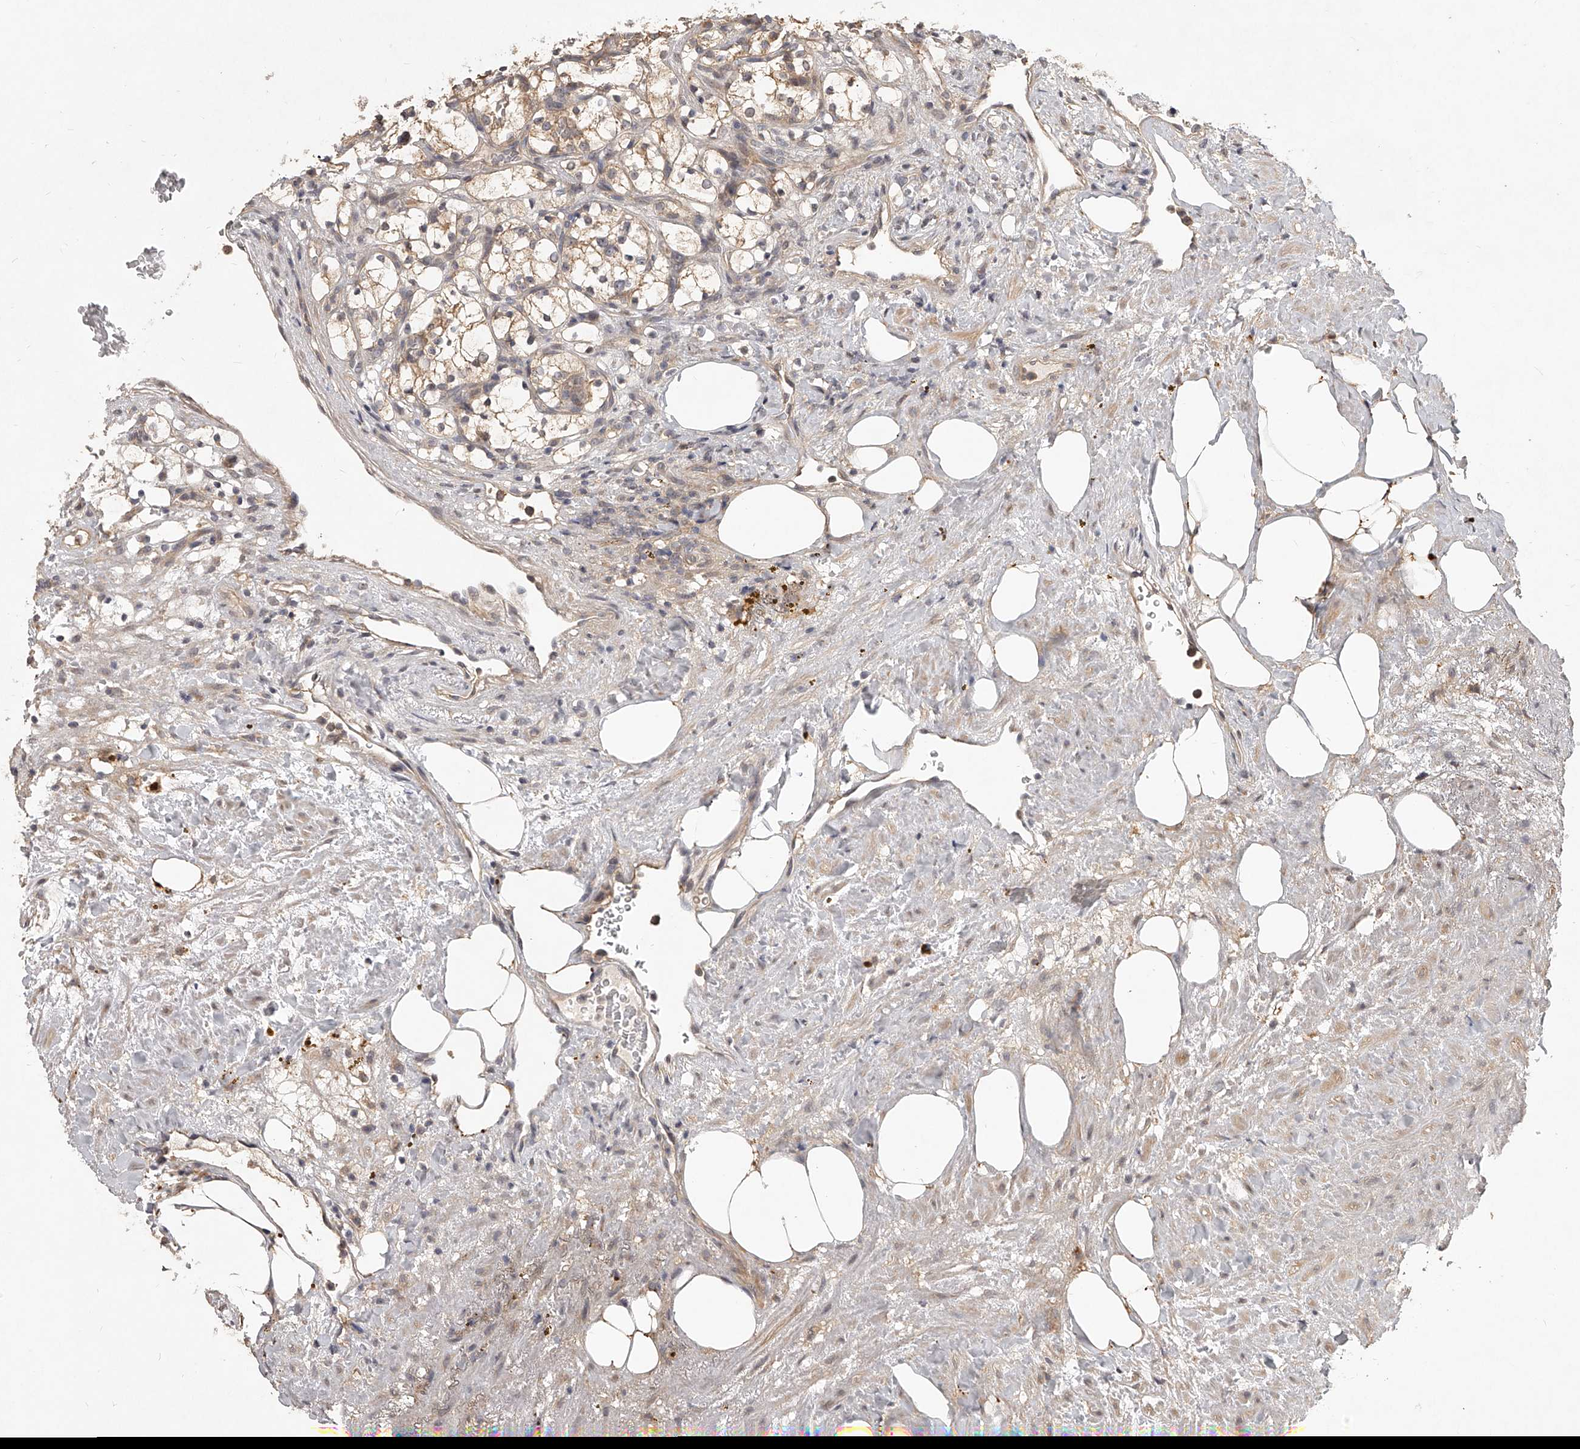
{"staining": {"intensity": "moderate", "quantity": "25%-75%", "location": "cytoplasmic/membranous"}, "tissue": "renal cancer", "cell_type": "Tumor cells", "image_type": "cancer", "snomed": [{"axis": "morphology", "description": "Adenocarcinoma, NOS"}, {"axis": "topography", "description": "Kidney"}], "caption": "The immunohistochemical stain shows moderate cytoplasmic/membranous staining in tumor cells of renal cancer (adenocarcinoma) tissue.", "gene": "SLC37A1", "patient": {"sex": "female", "age": 69}}